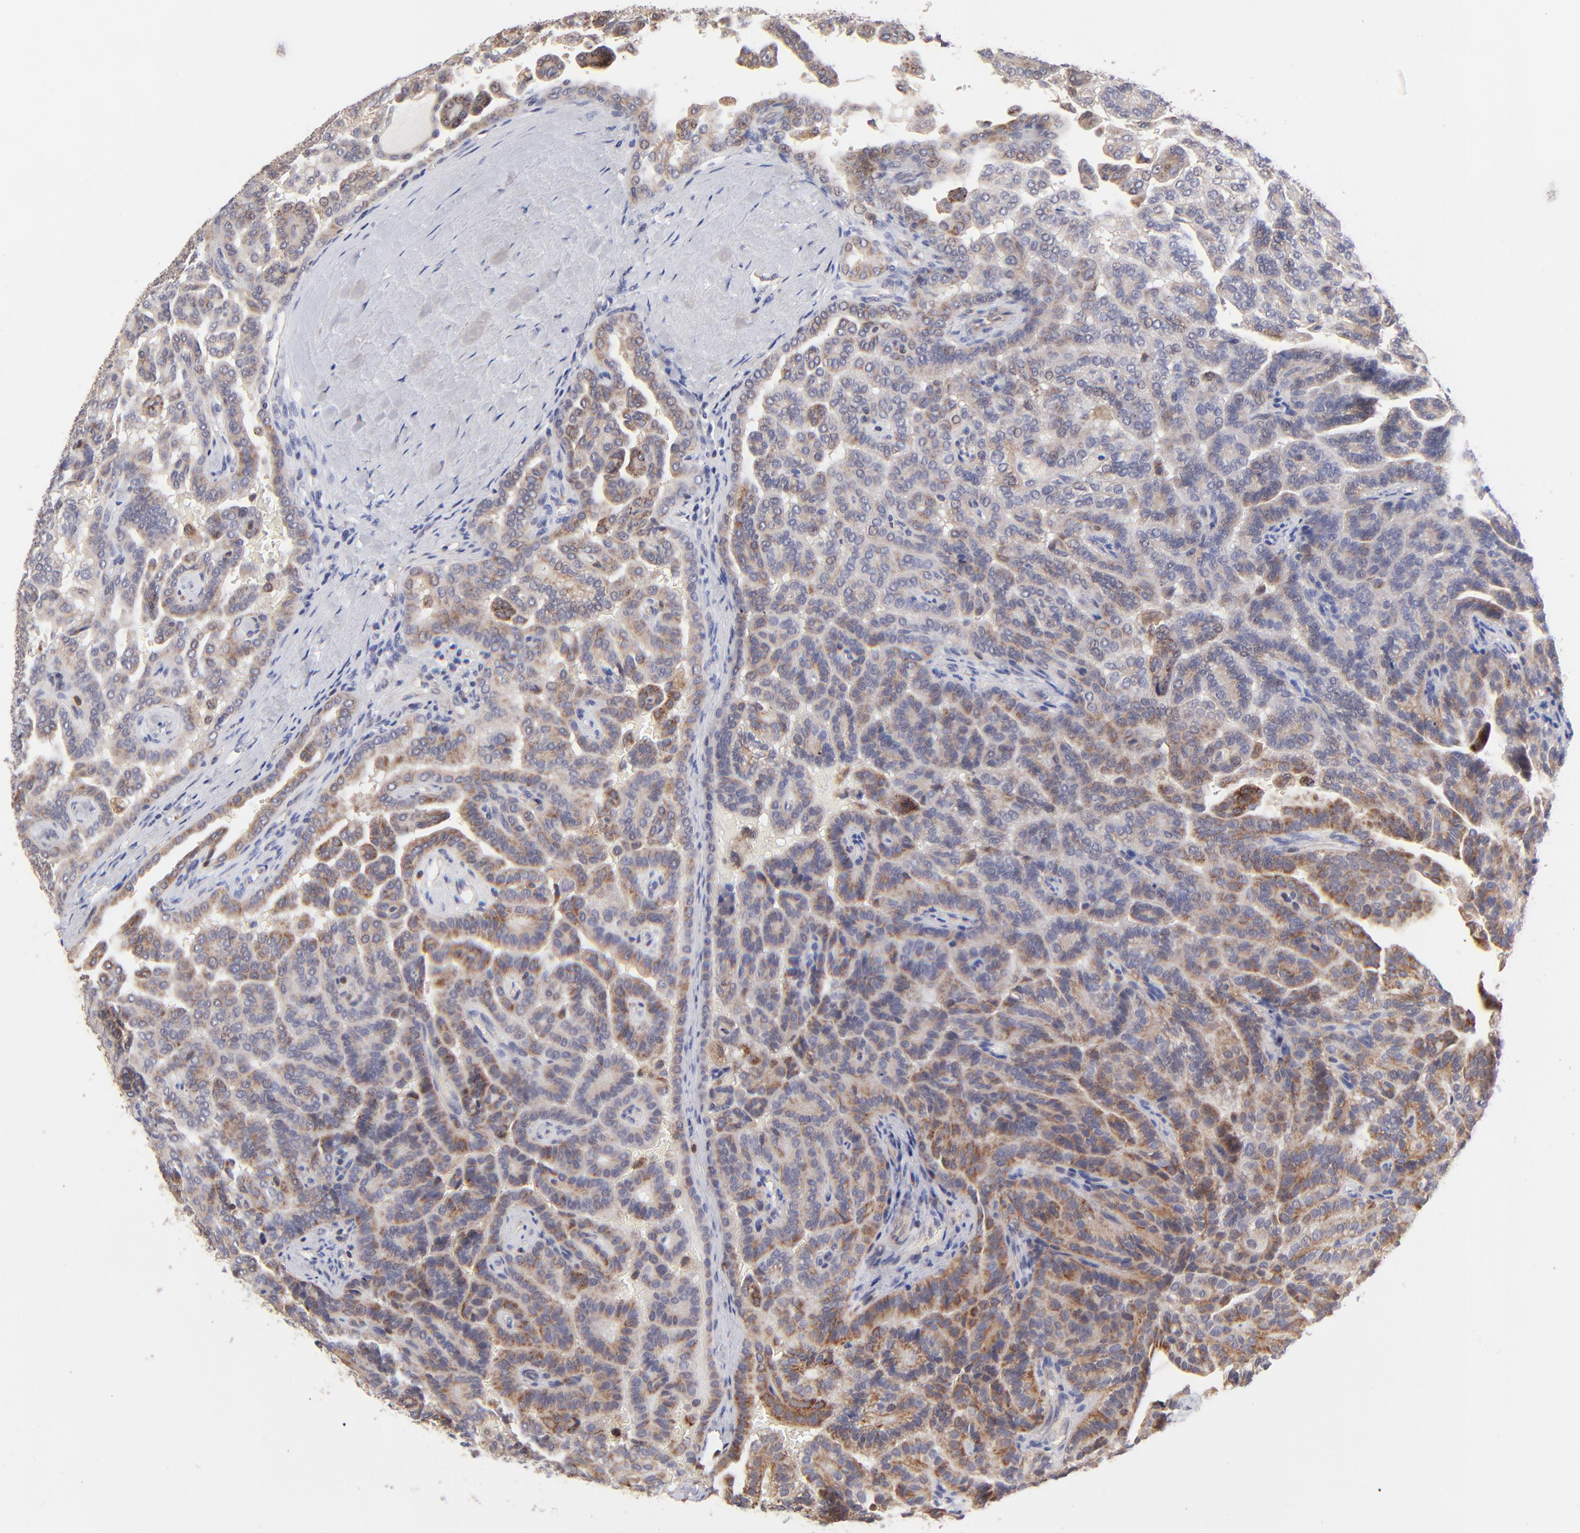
{"staining": {"intensity": "moderate", "quantity": ">75%", "location": "cytoplasmic/membranous"}, "tissue": "renal cancer", "cell_type": "Tumor cells", "image_type": "cancer", "snomed": [{"axis": "morphology", "description": "Adenocarcinoma, NOS"}, {"axis": "topography", "description": "Kidney"}], "caption": "Brown immunohistochemical staining in renal adenocarcinoma demonstrates moderate cytoplasmic/membranous expression in about >75% of tumor cells. The protein of interest is shown in brown color, while the nuclei are stained blue.", "gene": "FBXL12", "patient": {"sex": "male", "age": 61}}